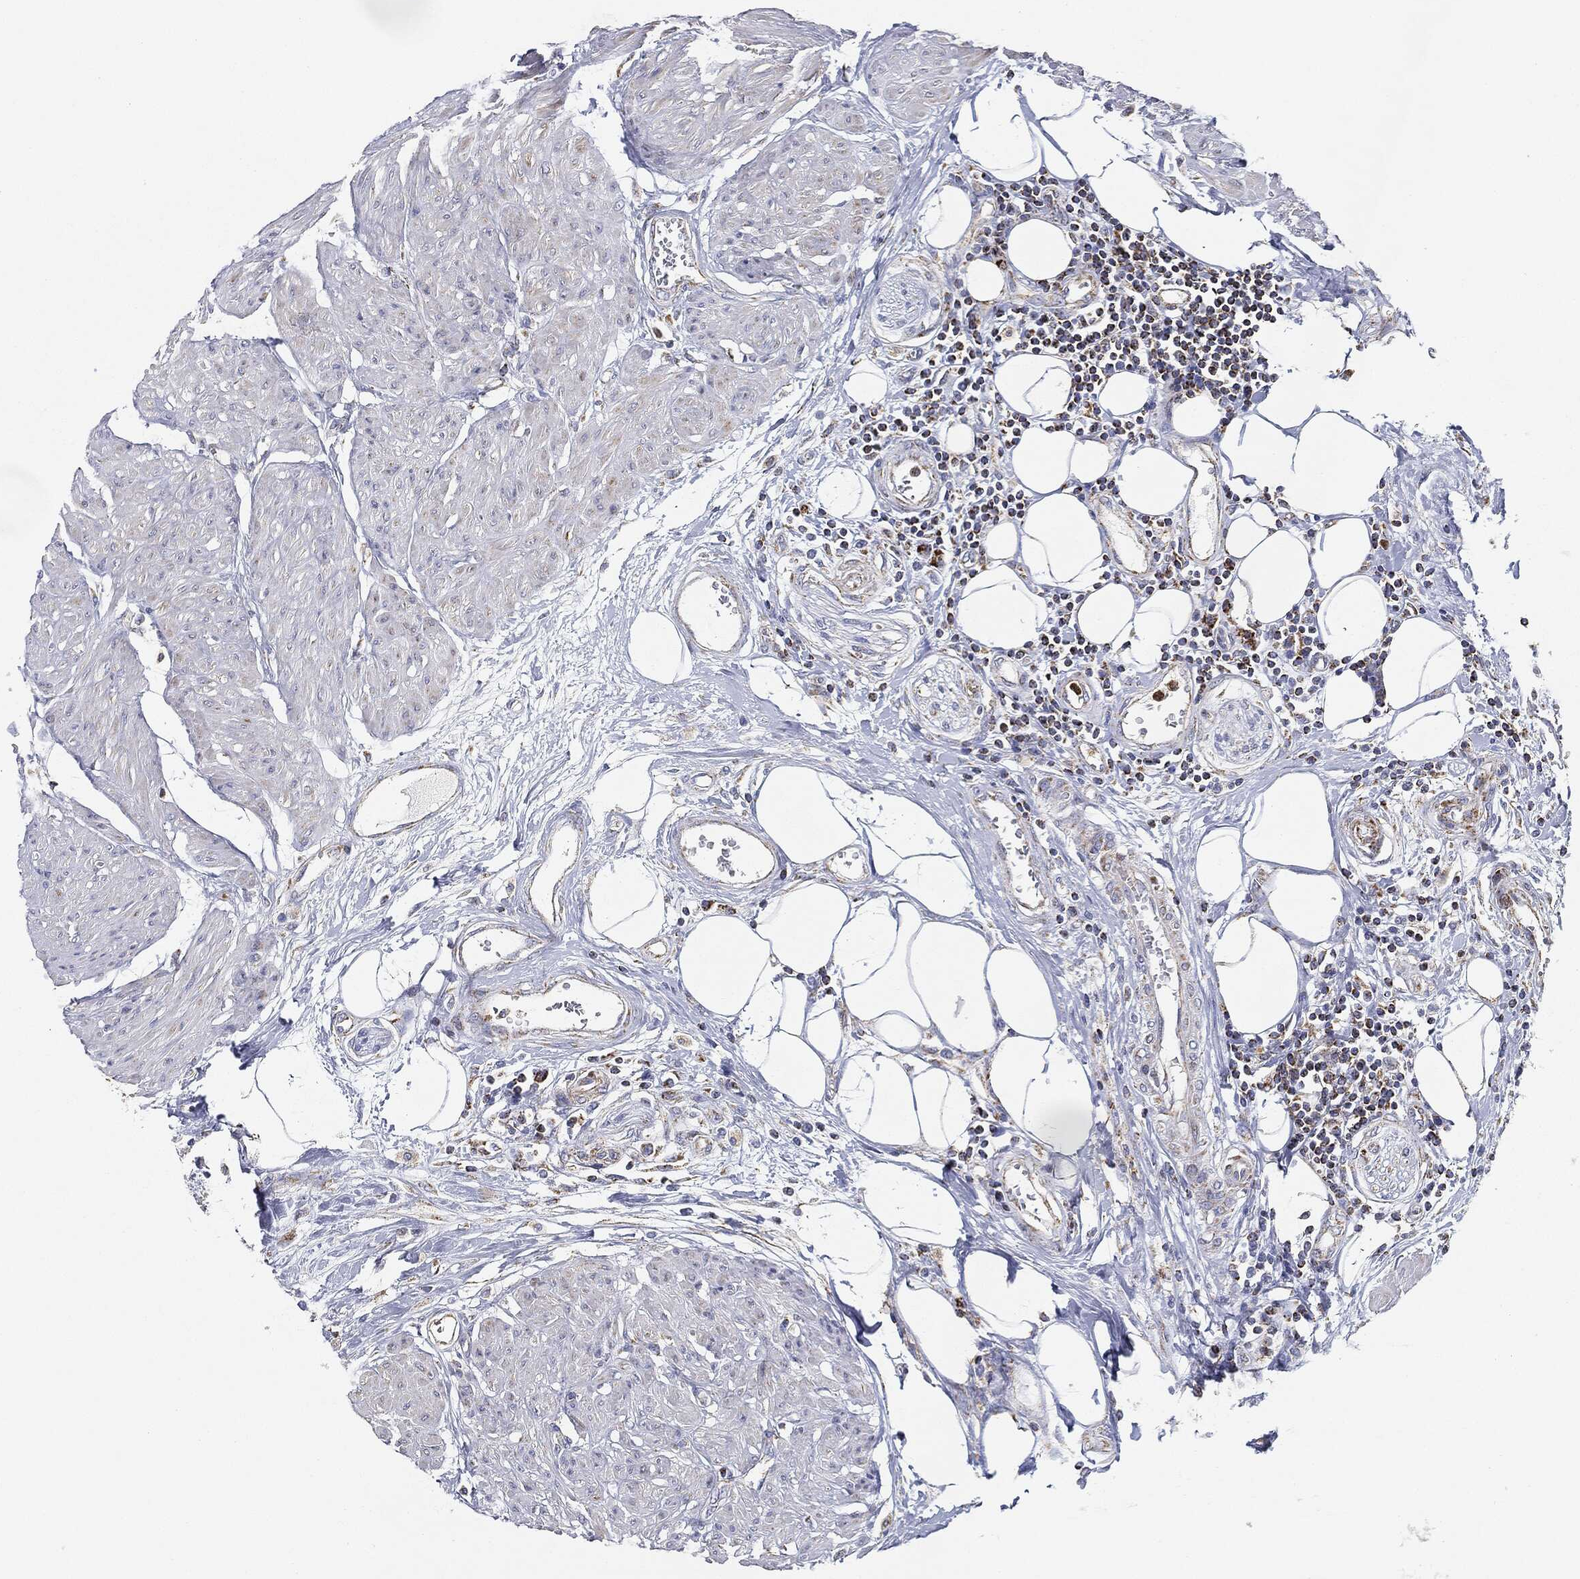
{"staining": {"intensity": "negative", "quantity": "none", "location": "none"}, "tissue": "urothelial cancer", "cell_type": "Tumor cells", "image_type": "cancer", "snomed": [{"axis": "morphology", "description": "Urothelial carcinoma, High grade"}, {"axis": "topography", "description": "Urinary bladder"}], "caption": "Urothelial carcinoma (high-grade) was stained to show a protein in brown. There is no significant expression in tumor cells.", "gene": "CAPN15", "patient": {"sex": "male", "age": 35}}